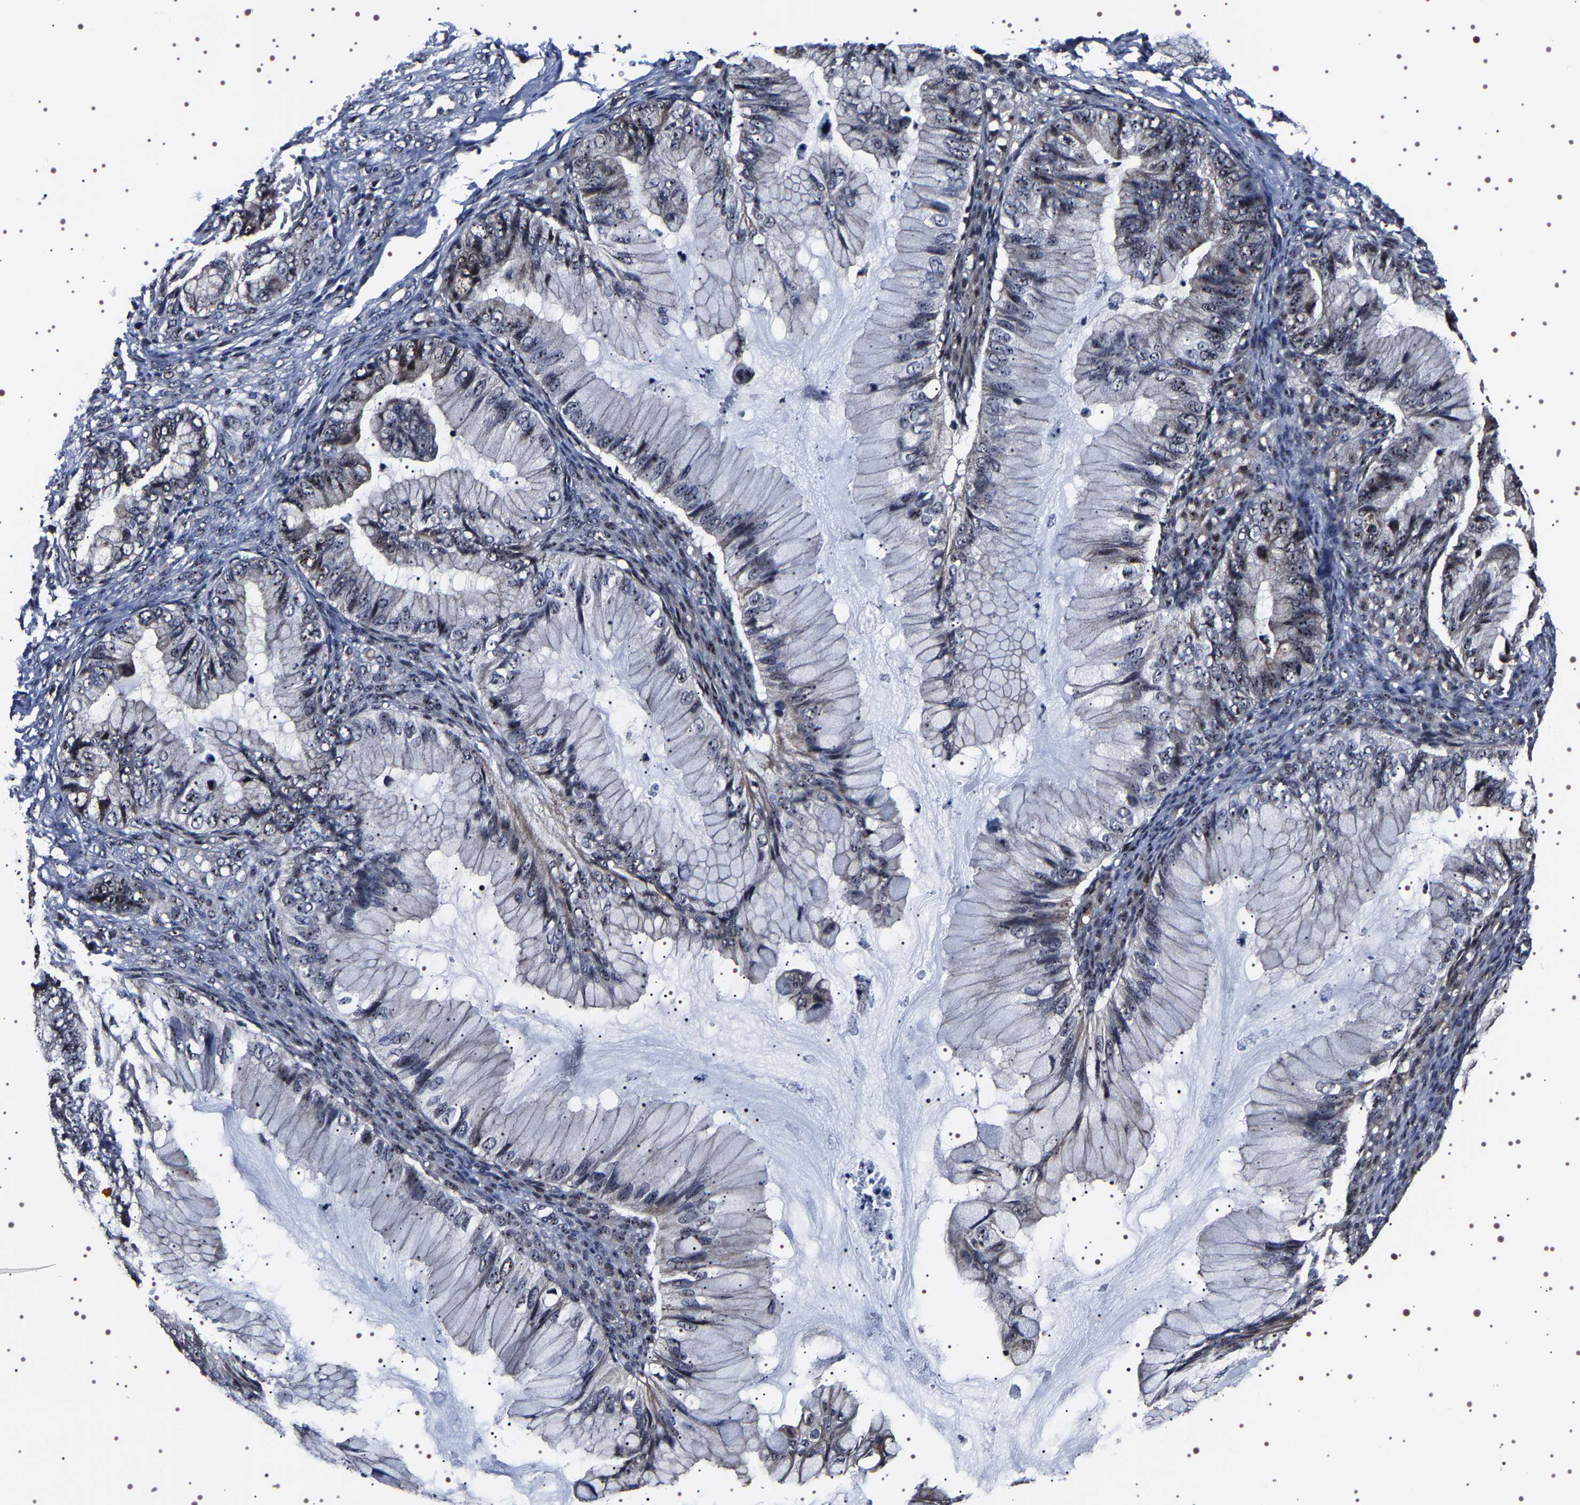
{"staining": {"intensity": "moderate", "quantity": ">75%", "location": "nuclear"}, "tissue": "ovarian cancer", "cell_type": "Tumor cells", "image_type": "cancer", "snomed": [{"axis": "morphology", "description": "Cystadenocarcinoma, mucinous, NOS"}, {"axis": "topography", "description": "Ovary"}], "caption": "Protein staining of ovarian cancer tissue reveals moderate nuclear staining in about >75% of tumor cells. The staining is performed using DAB (3,3'-diaminobenzidine) brown chromogen to label protein expression. The nuclei are counter-stained blue using hematoxylin.", "gene": "GNL3", "patient": {"sex": "female", "age": 36}}